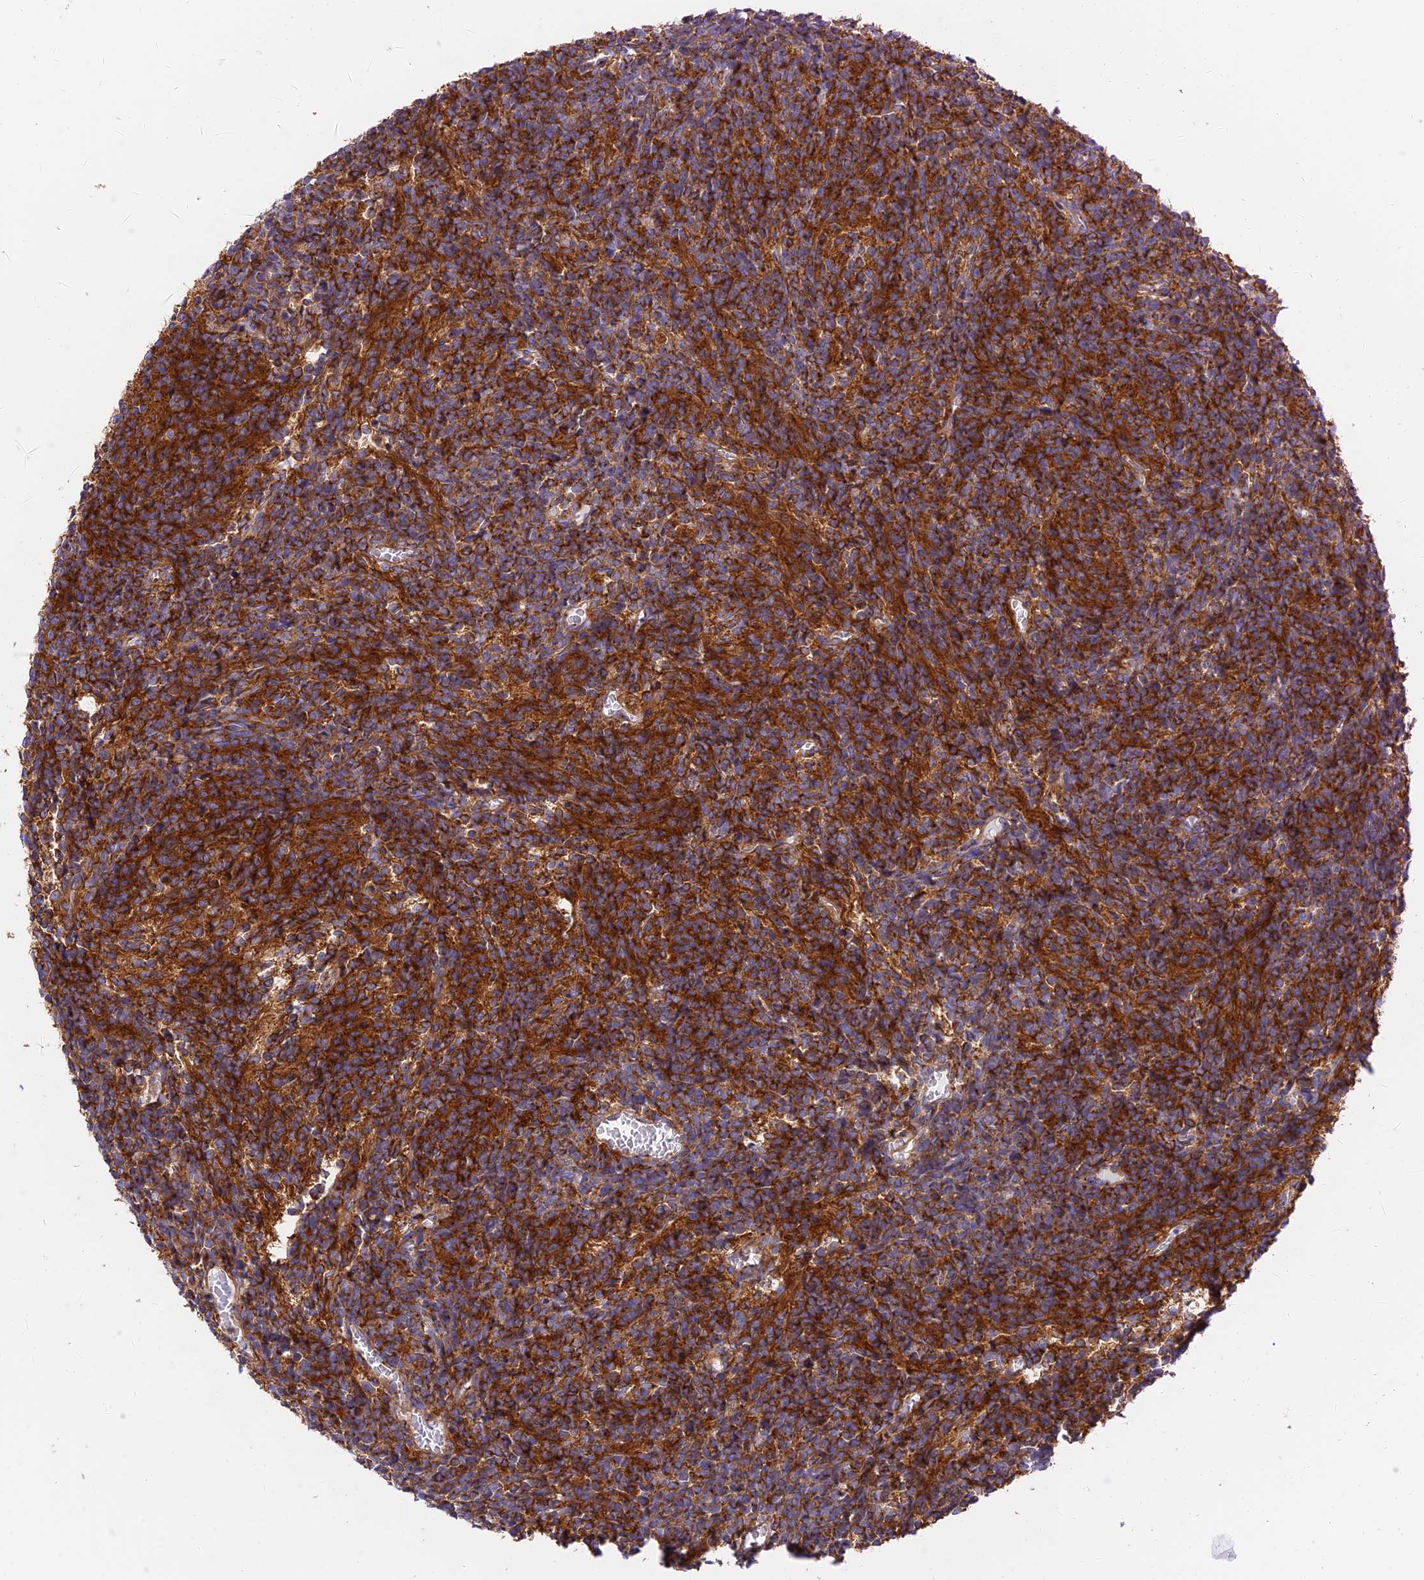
{"staining": {"intensity": "strong", "quantity": ">75%", "location": "cytoplasmic/membranous"}, "tissue": "glioma", "cell_type": "Tumor cells", "image_type": "cancer", "snomed": [{"axis": "morphology", "description": "Glioma, malignant, Low grade"}, {"axis": "topography", "description": "Brain"}], "caption": "Immunohistochemical staining of low-grade glioma (malignant) reveals high levels of strong cytoplasmic/membranous positivity in about >75% of tumor cells.", "gene": "DCTN2", "patient": {"sex": "female", "age": 1}}